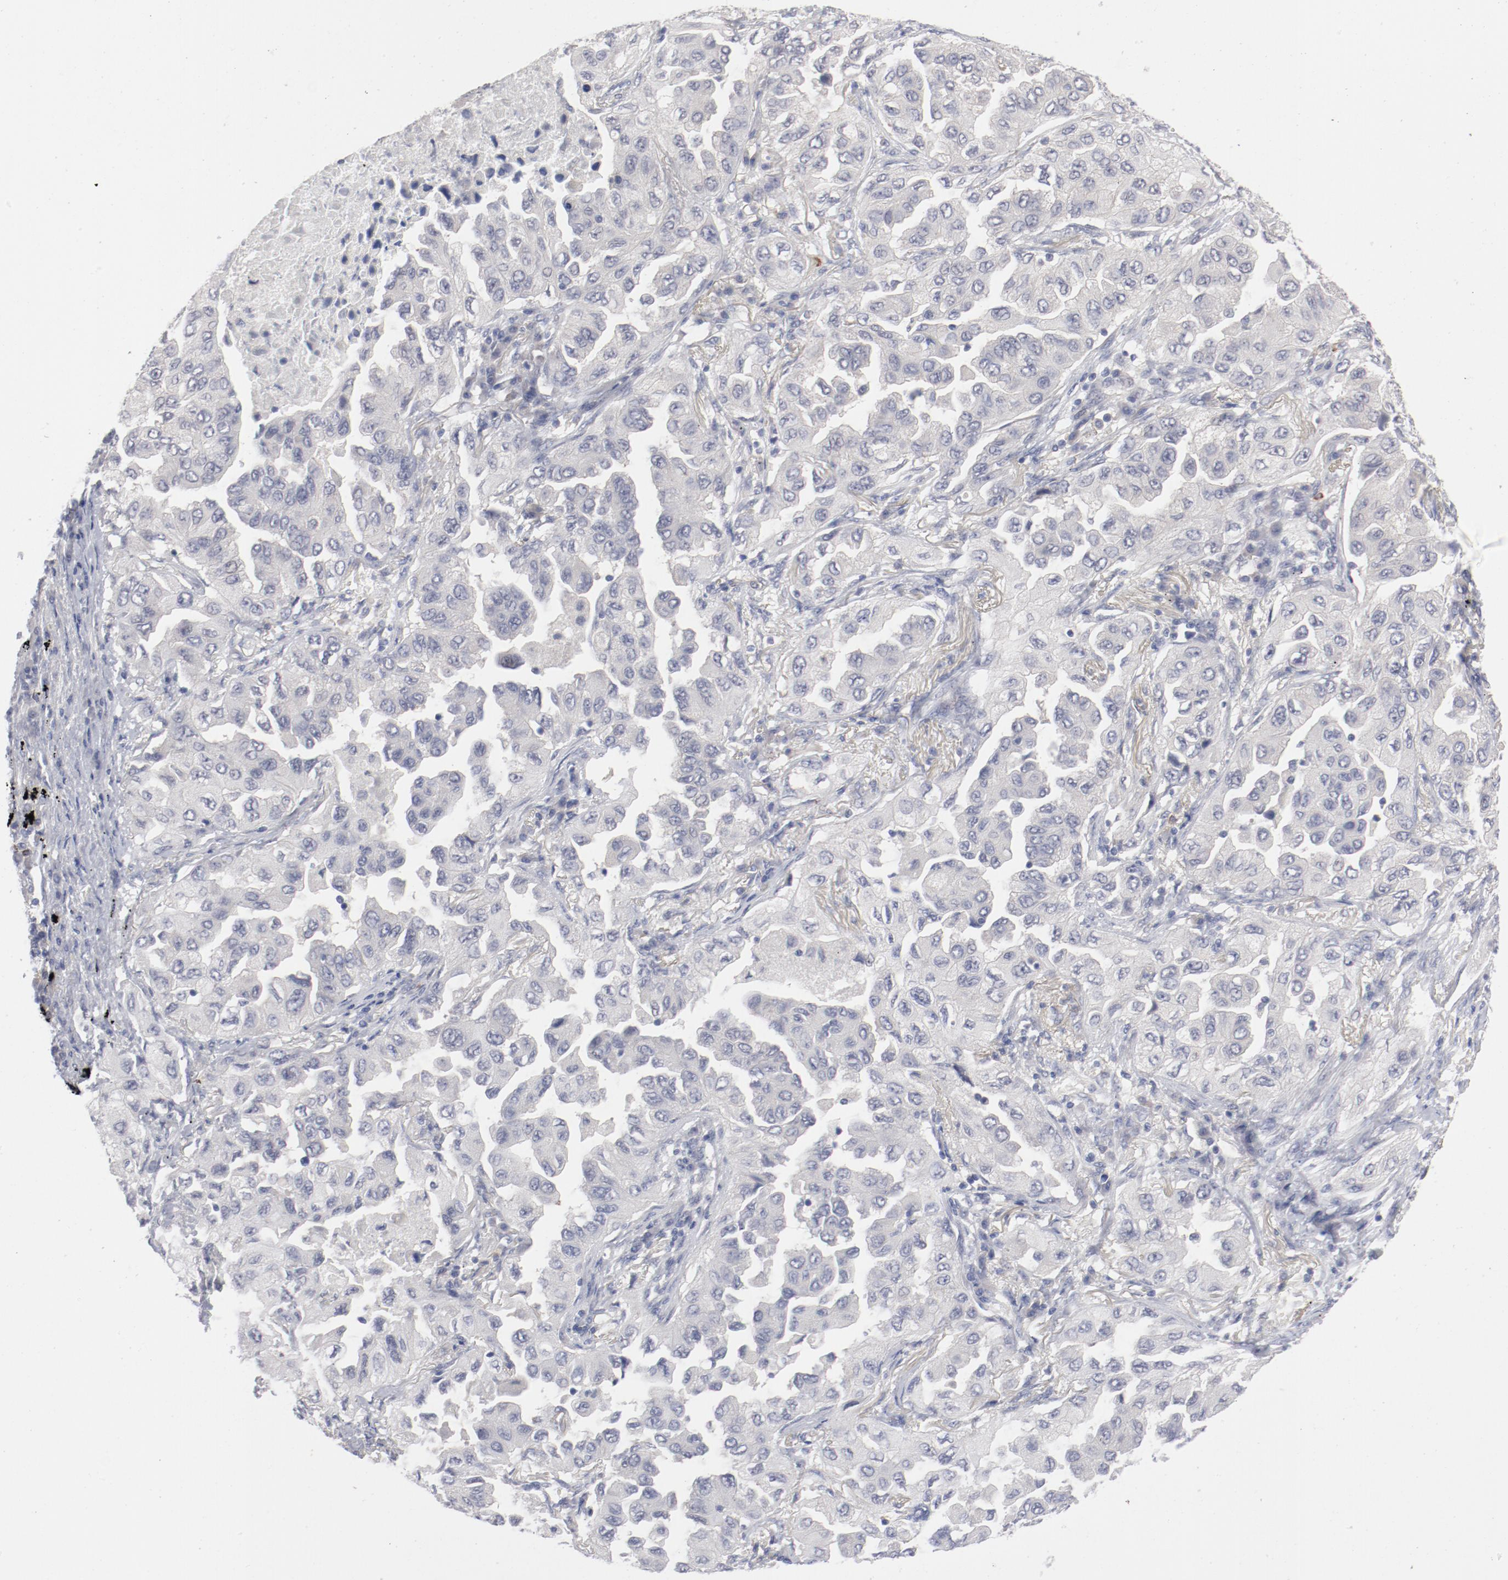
{"staining": {"intensity": "negative", "quantity": "none", "location": "none"}, "tissue": "lung cancer", "cell_type": "Tumor cells", "image_type": "cancer", "snomed": [{"axis": "morphology", "description": "Adenocarcinoma, NOS"}, {"axis": "topography", "description": "Lung"}], "caption": "IHC of lung adenocarcinoma reveals no staining in tumor cells. (DAB IHC with hematoxylin counter stain).", "gene": "SH3BGR", "patient": {"sex": "female", "age": 65}}